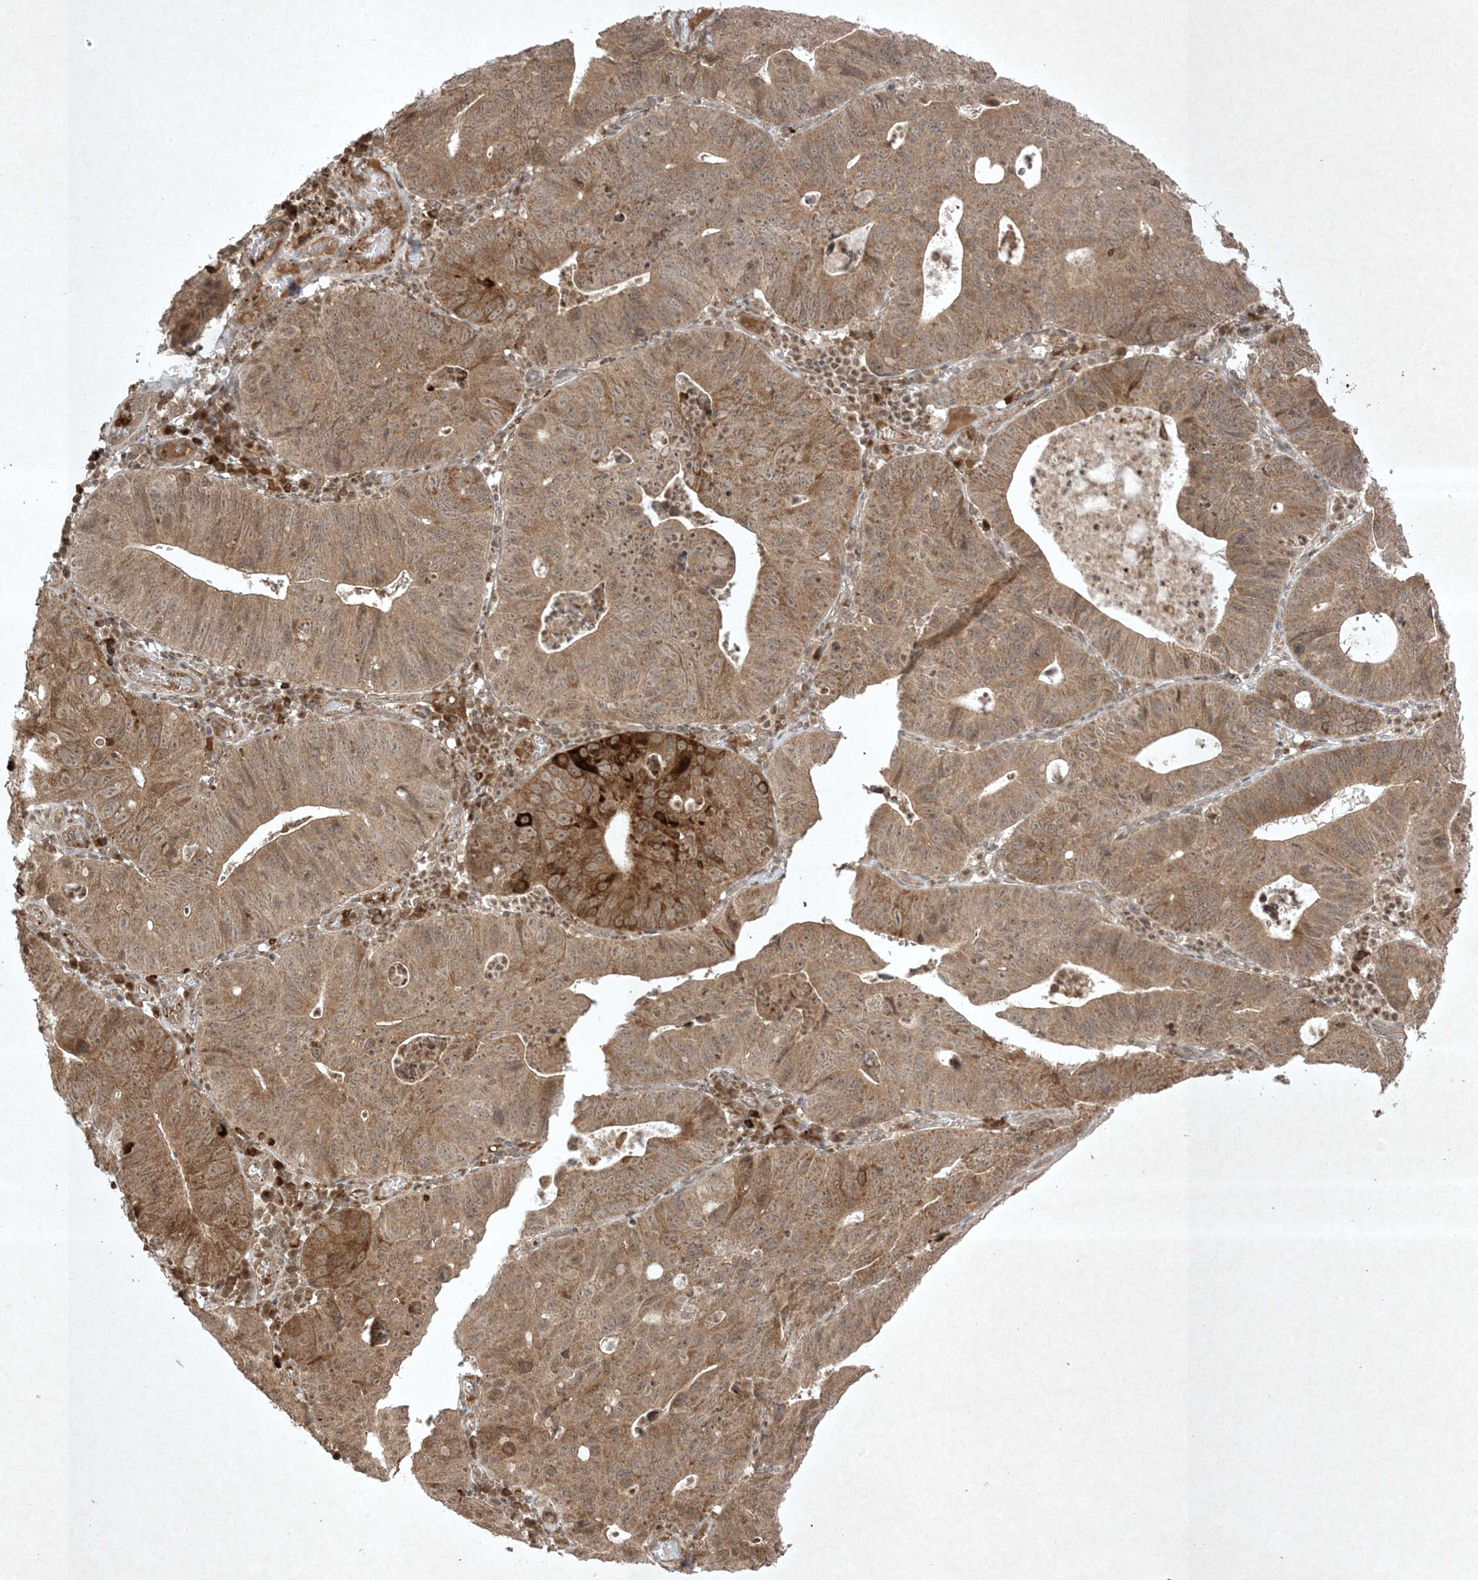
{"staining": {"intensity": "moderate", "quantity": ">75%", "location": "cytoplasmic/membranous"}, "tissue": "stomach cancer", "cell_type": "Tumor cells", "image_type": "cancer", "snomed": [{"axis": "morphology", "description": "Adenocarcinoma, NOS"}, {"axis": "topography", "description": "Stomach"}], "caption": "Immunohistochemical staining of stomach cancer displays medium levels of moderate cytoplasmic/membranous expression in approximately >75% of tumor cells.", "gene": "PTK6", "patient": {"sex": "male", "age": 59}}